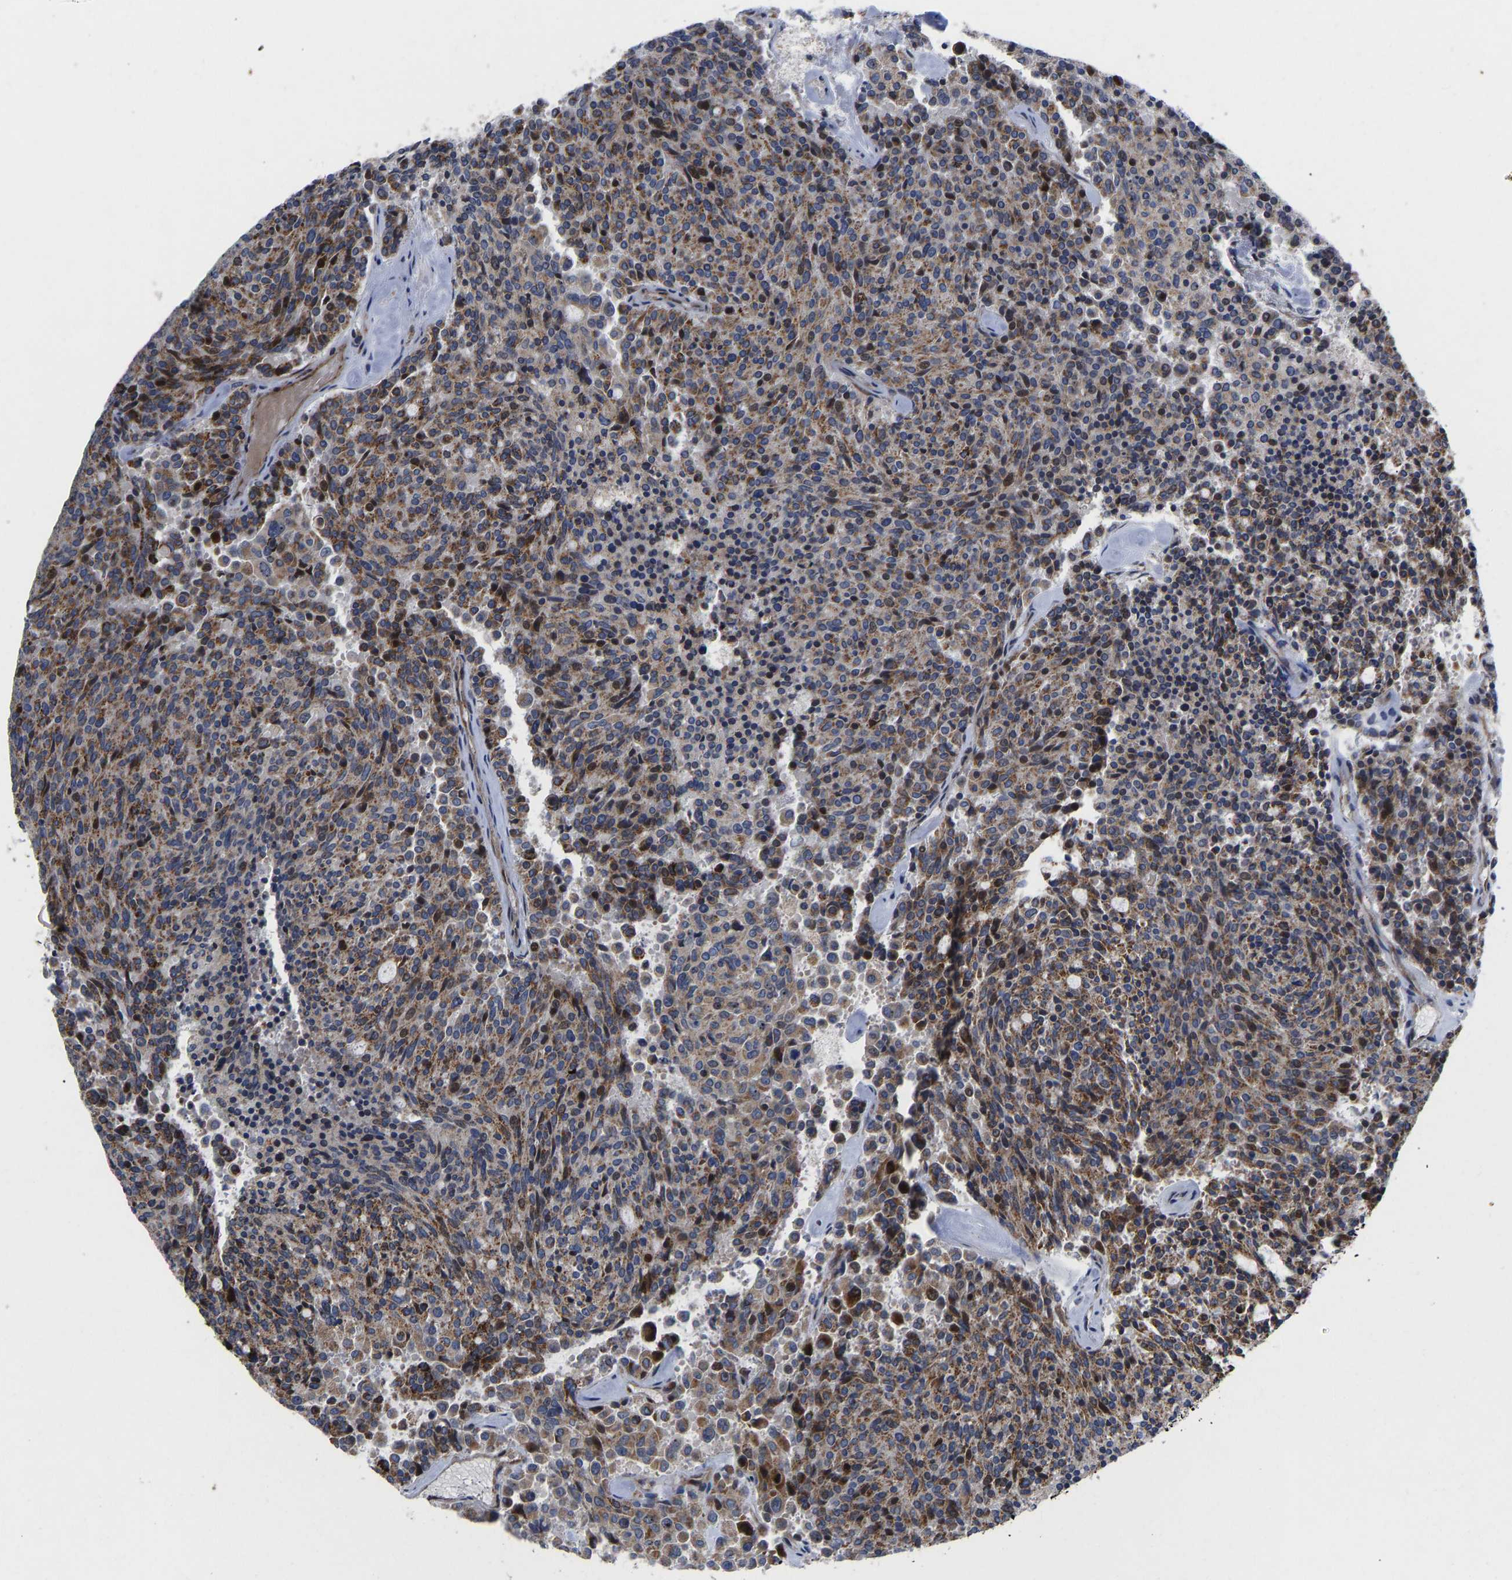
{"staining": {"intensity": "moderate", "quantity": "25%-75%", "location": "cytoplasmic/membranous,nuclear"}, "tissue": "carcinoid", "cell_type": "Tumor cells", "image_type": "cancer", "snomed": [{"axis": "morphology", "description": "Carcinoid, malignant, NOS"}, {"axis": "topography", "description": "Pancreas"}], "caption": "Carcinoid was stained to show a protein in brown. There is medium levels of moderate cytoplasmic/membranous and nuclear staining in about 25%-75% of tumor cells.", "gene": "TMEM38B", "patient": {"sex": "female", "age": 54}}